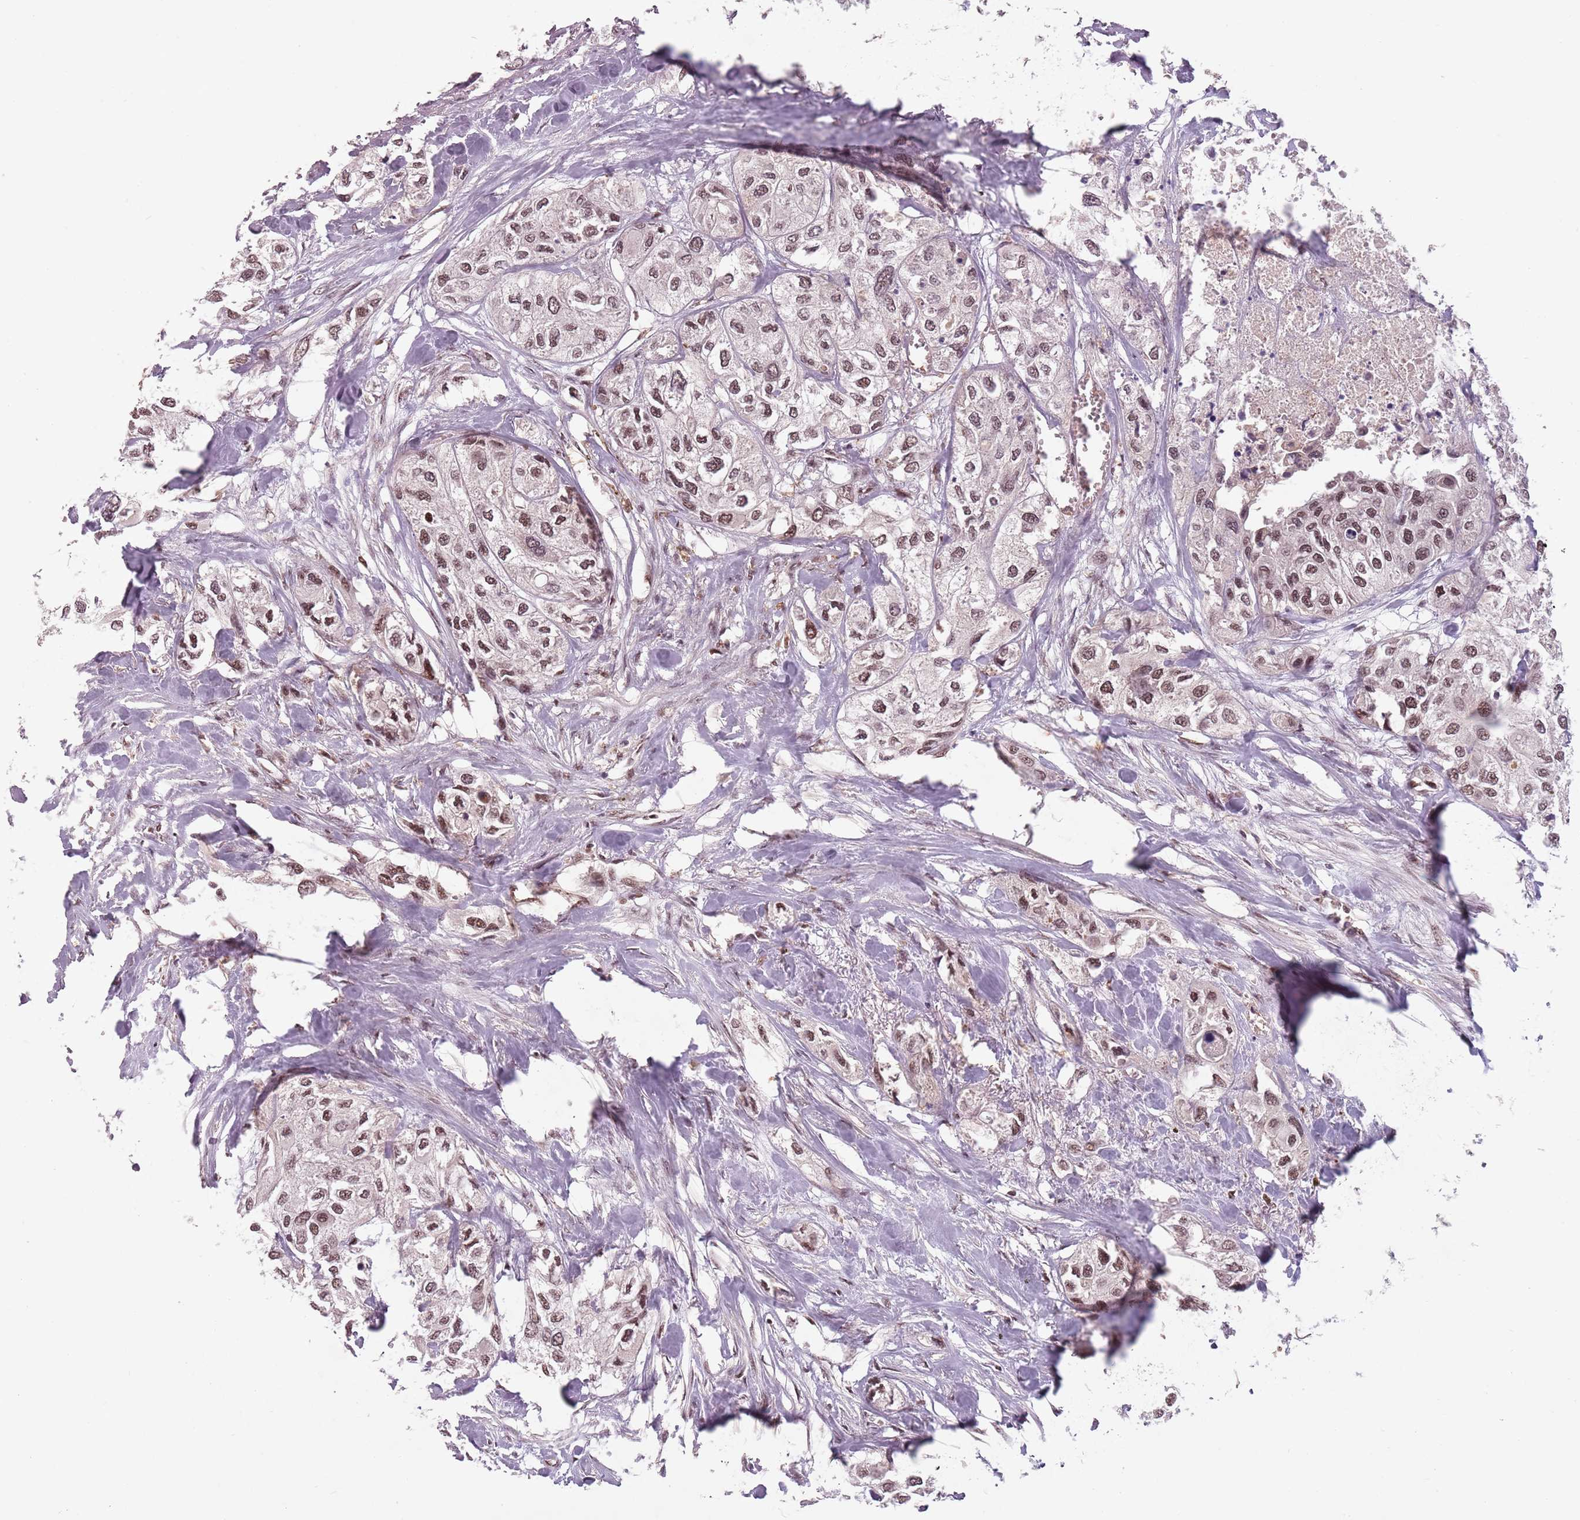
{"staining": {"intensity": "moderate", "quantity": ">75%", "location": "nuclear"}, "tissue": "urothelial cancer", "cell_type": "Tumor cells", "image_type": "cancer", "snomed": [{"axis": "morphology", "description": "Urothelial carcinoma, High grade"}, {"axis": "topography", "description": "Urinary bladder"}], "caption": "IHC image of neoplastic tissue: human urothelial cancer stained using IHC demonstrates medium levels of moderate protein expression localized specifically in the nuclear of tumor cells, appearing as a nuclear brown color.", "gene": "NCBP1", "patient": {"sex": "male", "age": 64}}